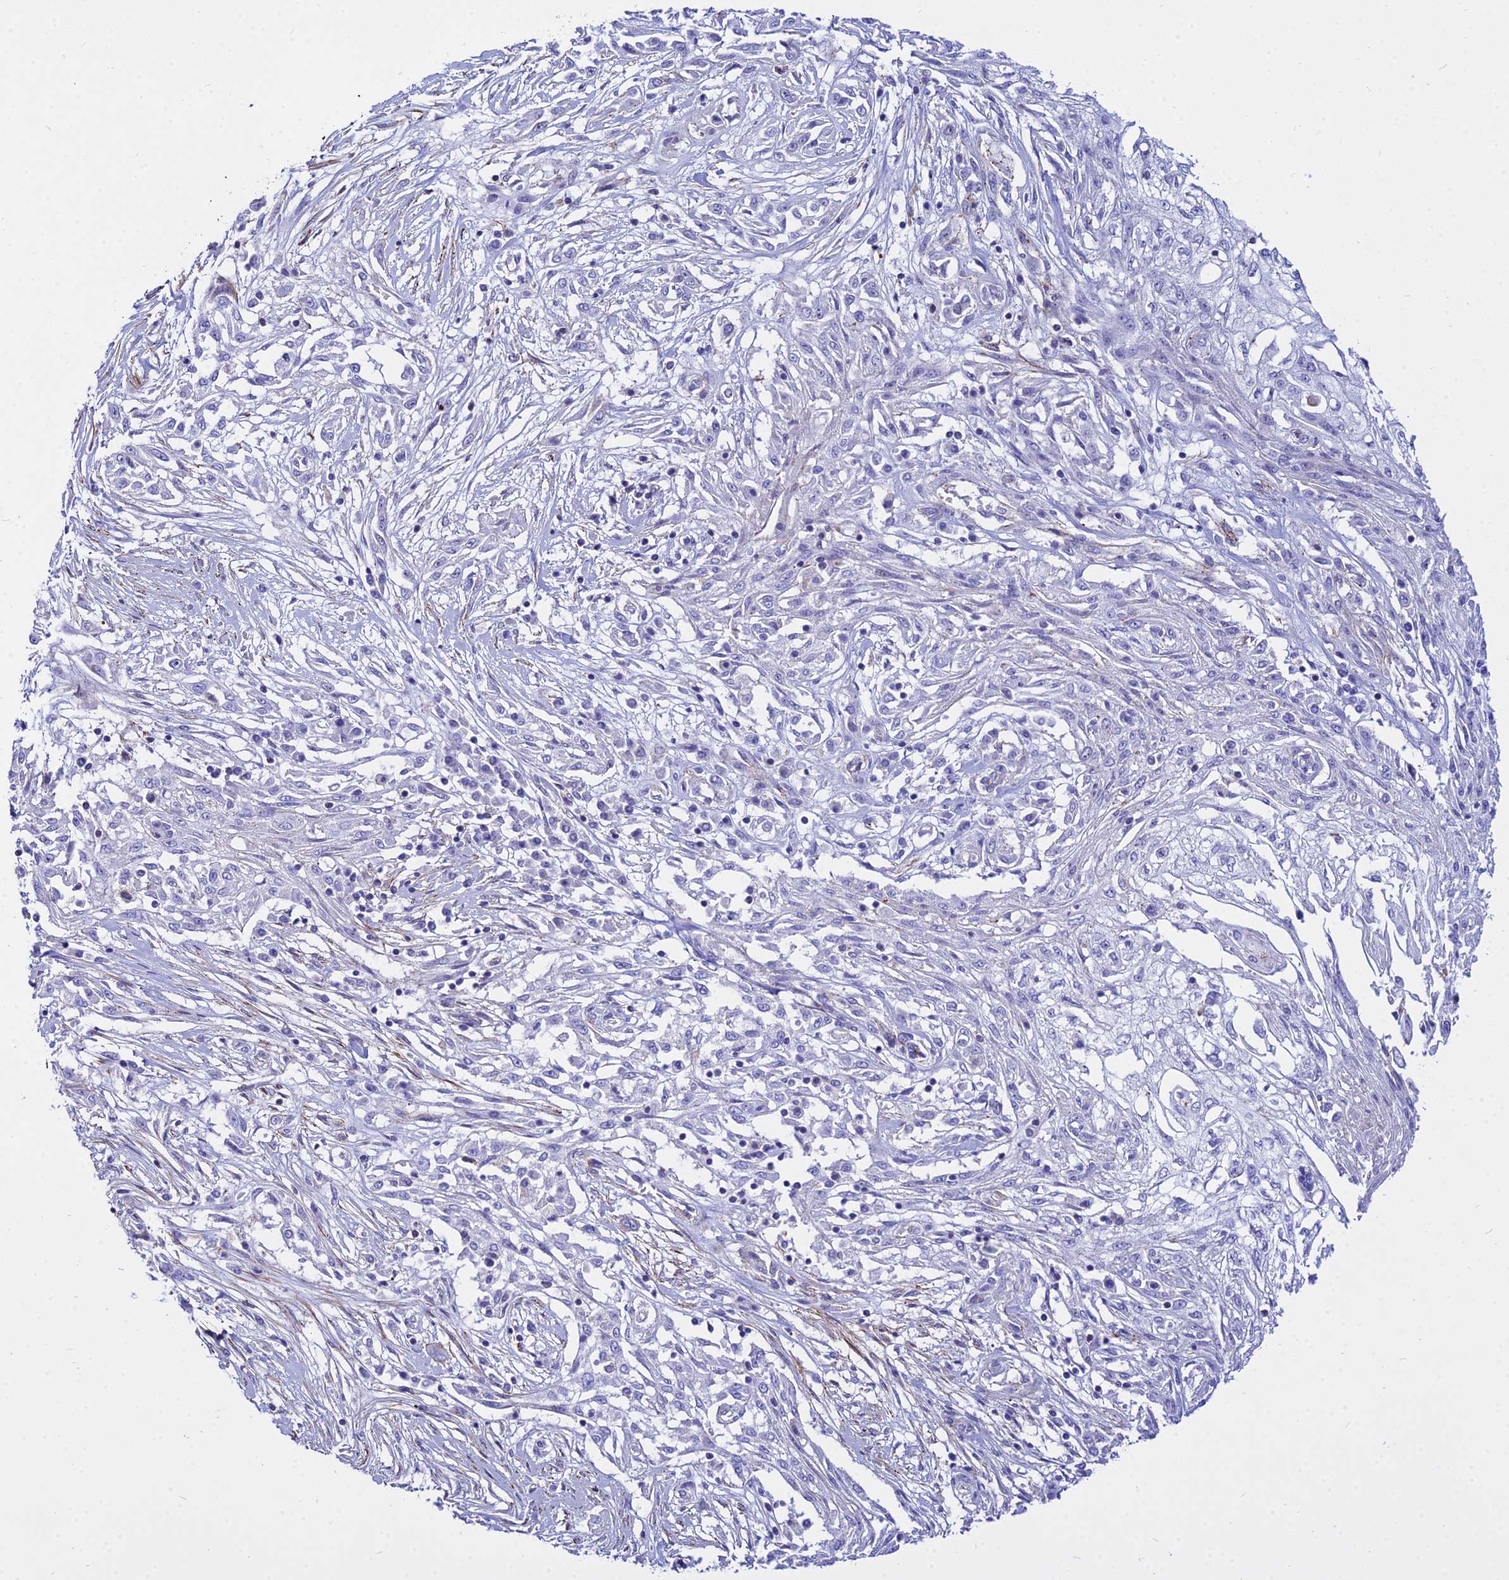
{"staining": {"intensity": "negative", "quantity": "none", "location": "none"}, "tissue": "skin cancer", "cell_type": "Tumor cells", "image_type": "cancer", "snomed": [{"axis": "morphology", "description": "Squamous cell carcinoma, NOS"}, {"axis": "morphology", "description": "Squamous cell carcinoma, metastatic, NOS"}, {"axis": "topography", "description": "Skin"}, {"axis": "topography", "description": "Lymph node"}], "caption": "Immunohistochemical staining of human skin cancer (metastatic squamous cell carcinoma) reveals no significant positivity in tumor cells.", "gene": "DLX1", "patient": {"sex": "male", "age": 75}}